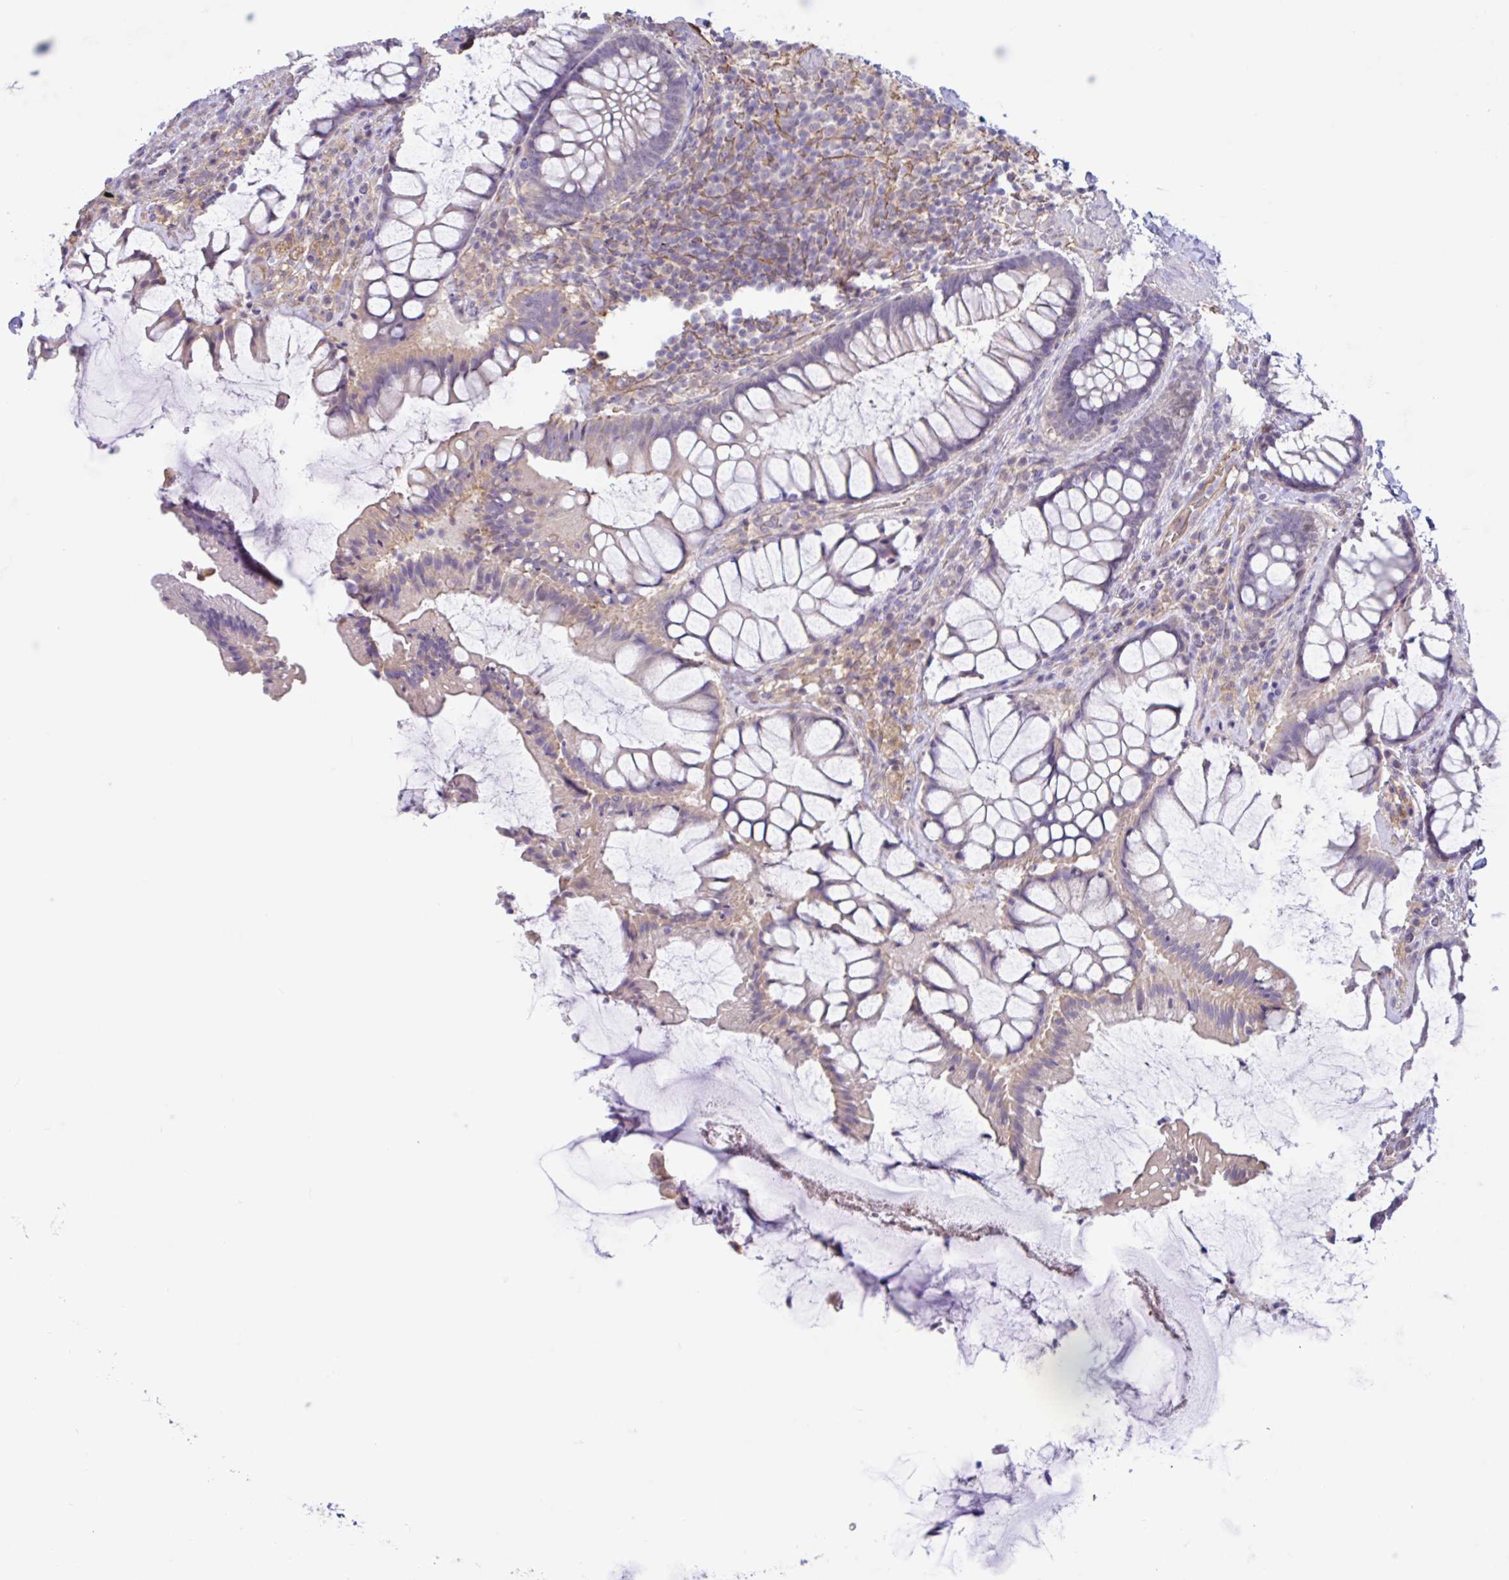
{"staining": {"intensity": "weak", "quantity": "<25%", "location": "cytoplasmic/membranous"}, "tissue": "rectum", "cell_type": "Glandular cells", "image_type": "normal", "snomed": [{"axis": "morphology", "description": "Normal tissue, NOS"}, {"axis": "topography", "description": "Rectum"}], "caption": "Glandular cells show no significant protein expression in benign rectum. (DAB immunohistochemistry visualized using brightfield microscopy, high magnification).", "gene": "PLCD4", "patient": {"sex": "female", "age": 58}}